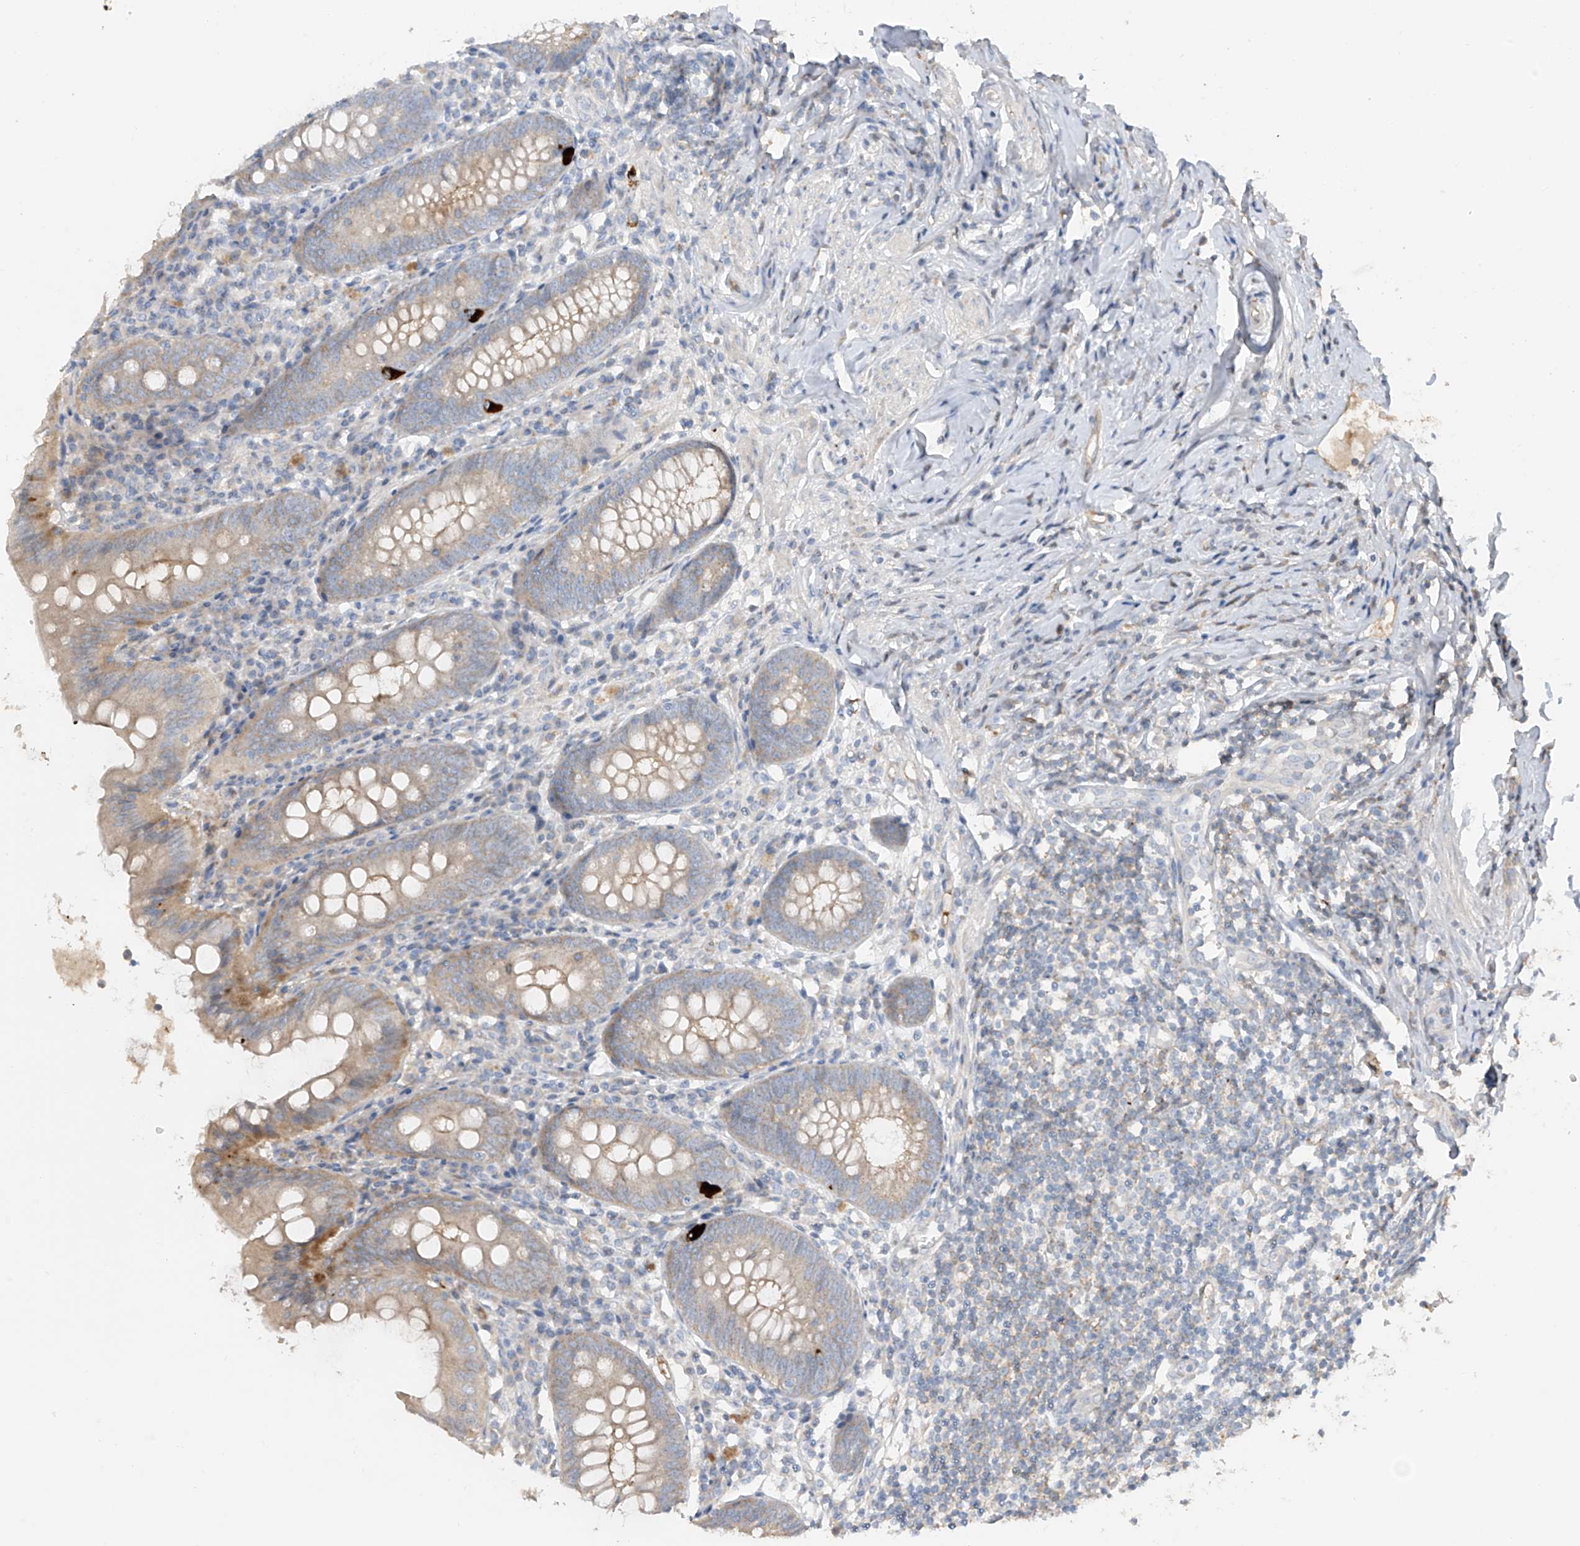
{"staining": {"intensity": "moderate", "quantity": "<25%", "location": "cytoplasmic/membranous"}, "tissue": "appendix", "cell_type": "Glandular cells", "image_type": "normal", "snomed": [{"axis": "morphology", "description": "Normal tissue, NOS"}, {"axis": "topography", "description": "Appendix"}], "caption": "Protein expression analysis of unremarkable human appendix reveals moderate cytoplasmic/membranous positivity in about <25% of glandular cells. (Stains: DAB in brown, nuclei in blue, Microscopy: brightfield microscopy at high magnification).", "gene": "ABTB1", "patient": {"sex": "female", "age": 54}}